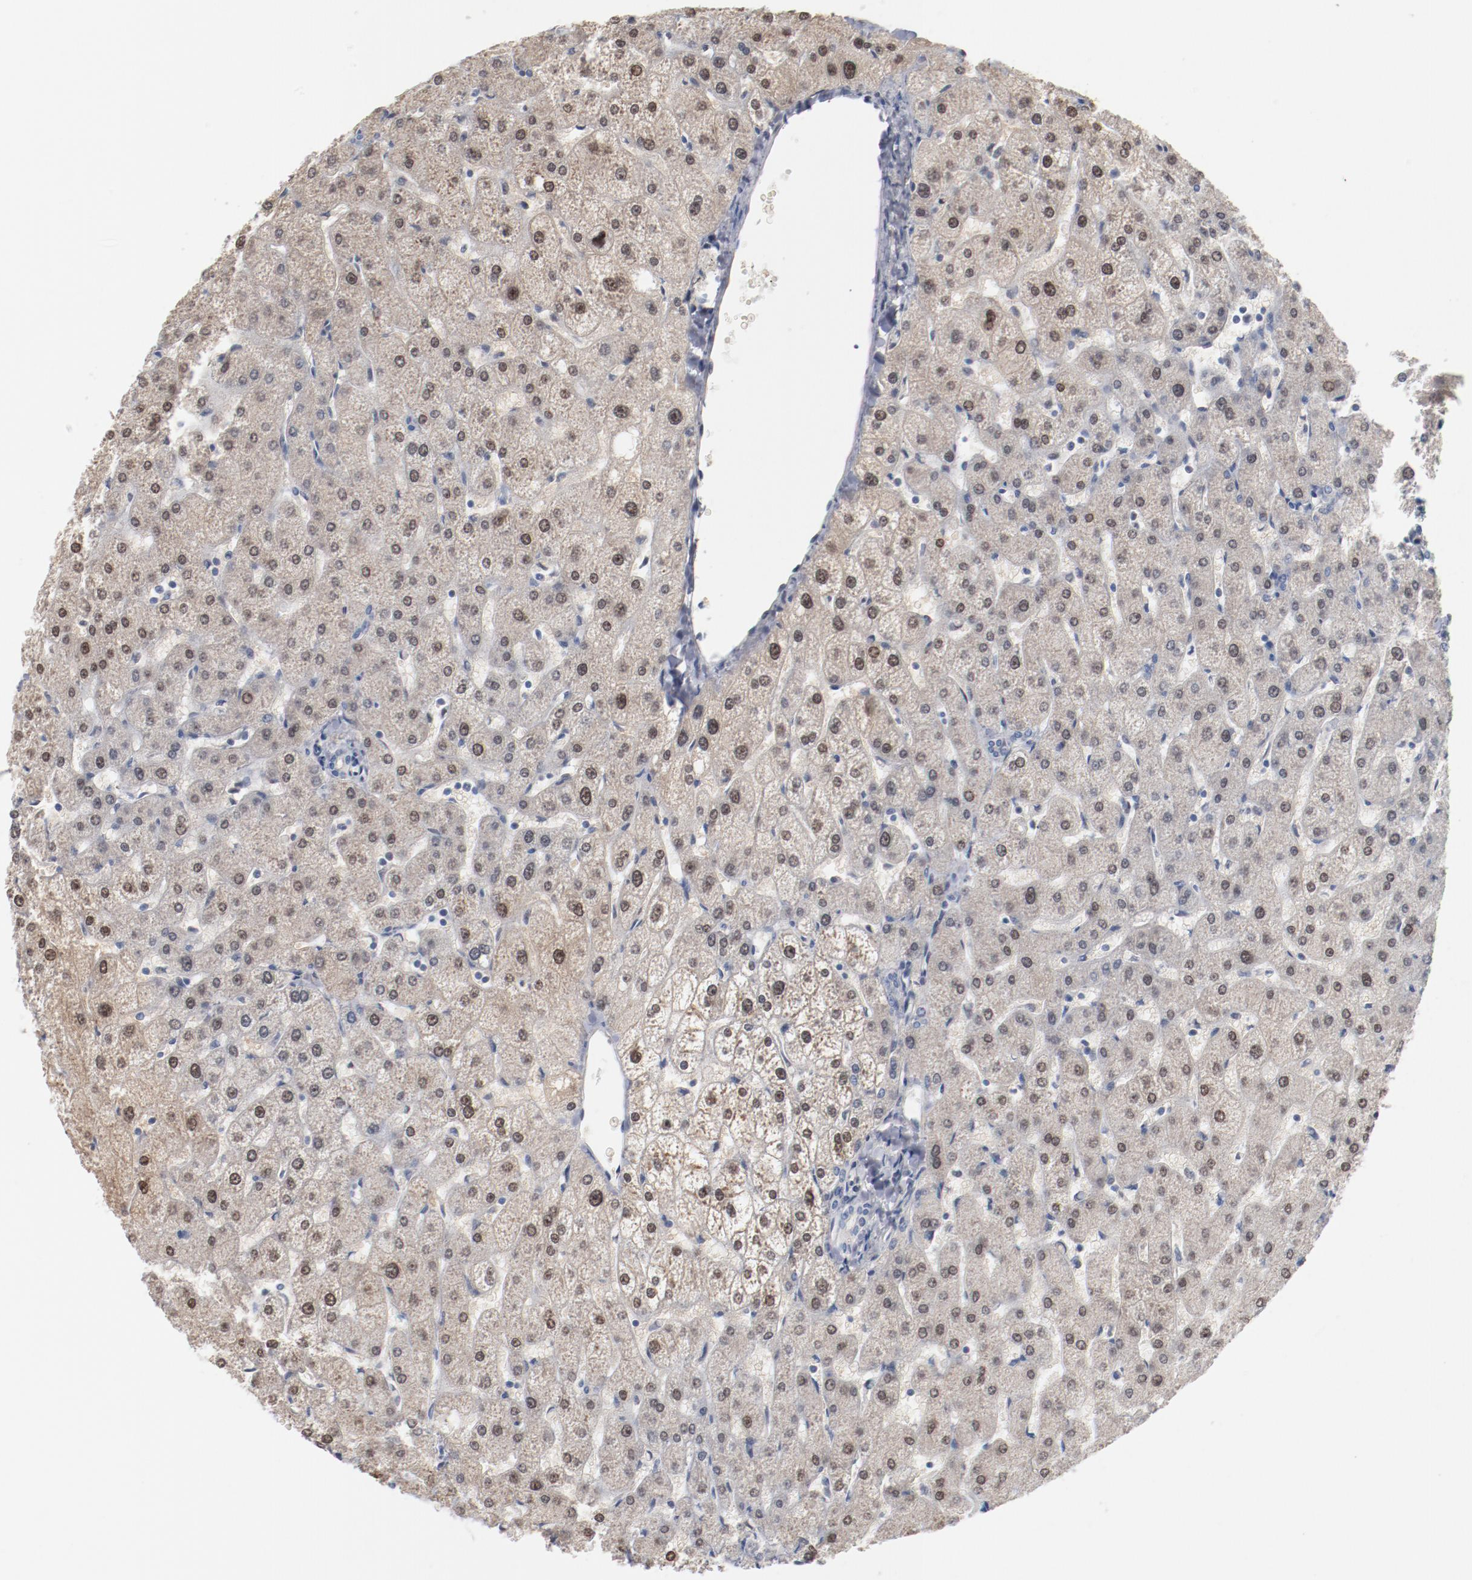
{"staining": {"intensity": "negative", "quantity": "none", "location": "none"}, "tissue": "liver", "cell_type": "Cholangiocytes", "image_type": "normal", "snomed": [{"axis": "morphology", "description": "Normal tissue, NOS"}, {"axis": "topography", "description": "Liver"}], "caption": "The image demonstrates no significant staining in cholangiocytes of liver.", "gene": "ZEB2", "patient": {"sex": "male", "age": 67}}